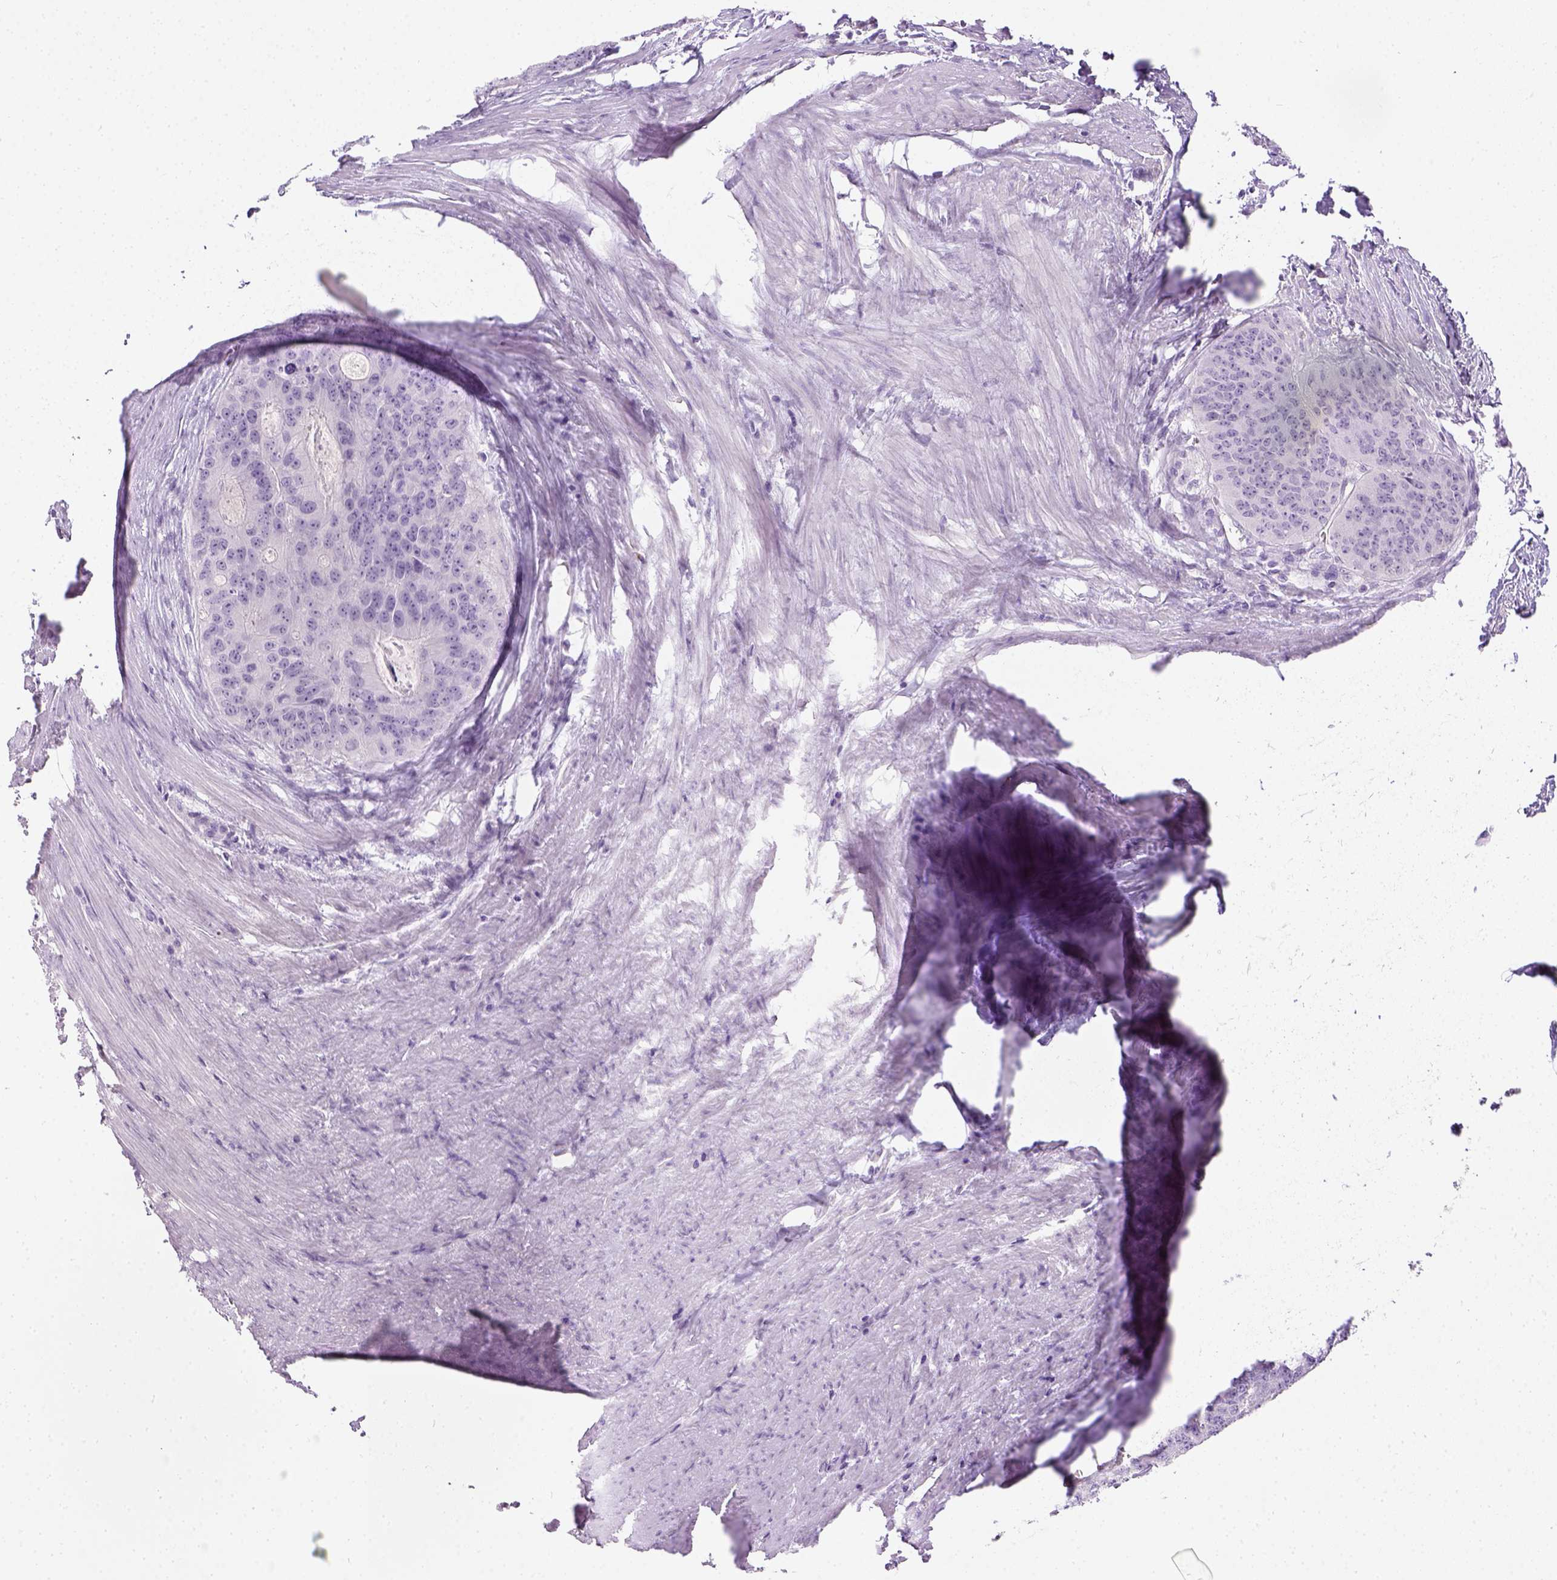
{"staining": {"intensity": "negative", "quantity": "none", "location": "none"}, "tissue": "colorectal cancer", "cell_type": "Tumor cells", "image_type": "cancer", "snomed": [{"axis": "morphology", "description": "Adenocarcinoma, NOS"}, {"axis": "topography", "description": "Colon"}], "caption": "A high-resolution photomicrograph shows immunohistochemistry staining of adenocarcinoma (colorectal), which exhibits no significant positivity in tumor cells. (DAB (3,3'-diaminobenzidine) immunohistochemistry with hematoxylin counter stain).", "gene": "LGSN", "patient": {"sex": "male", "age": 67}}